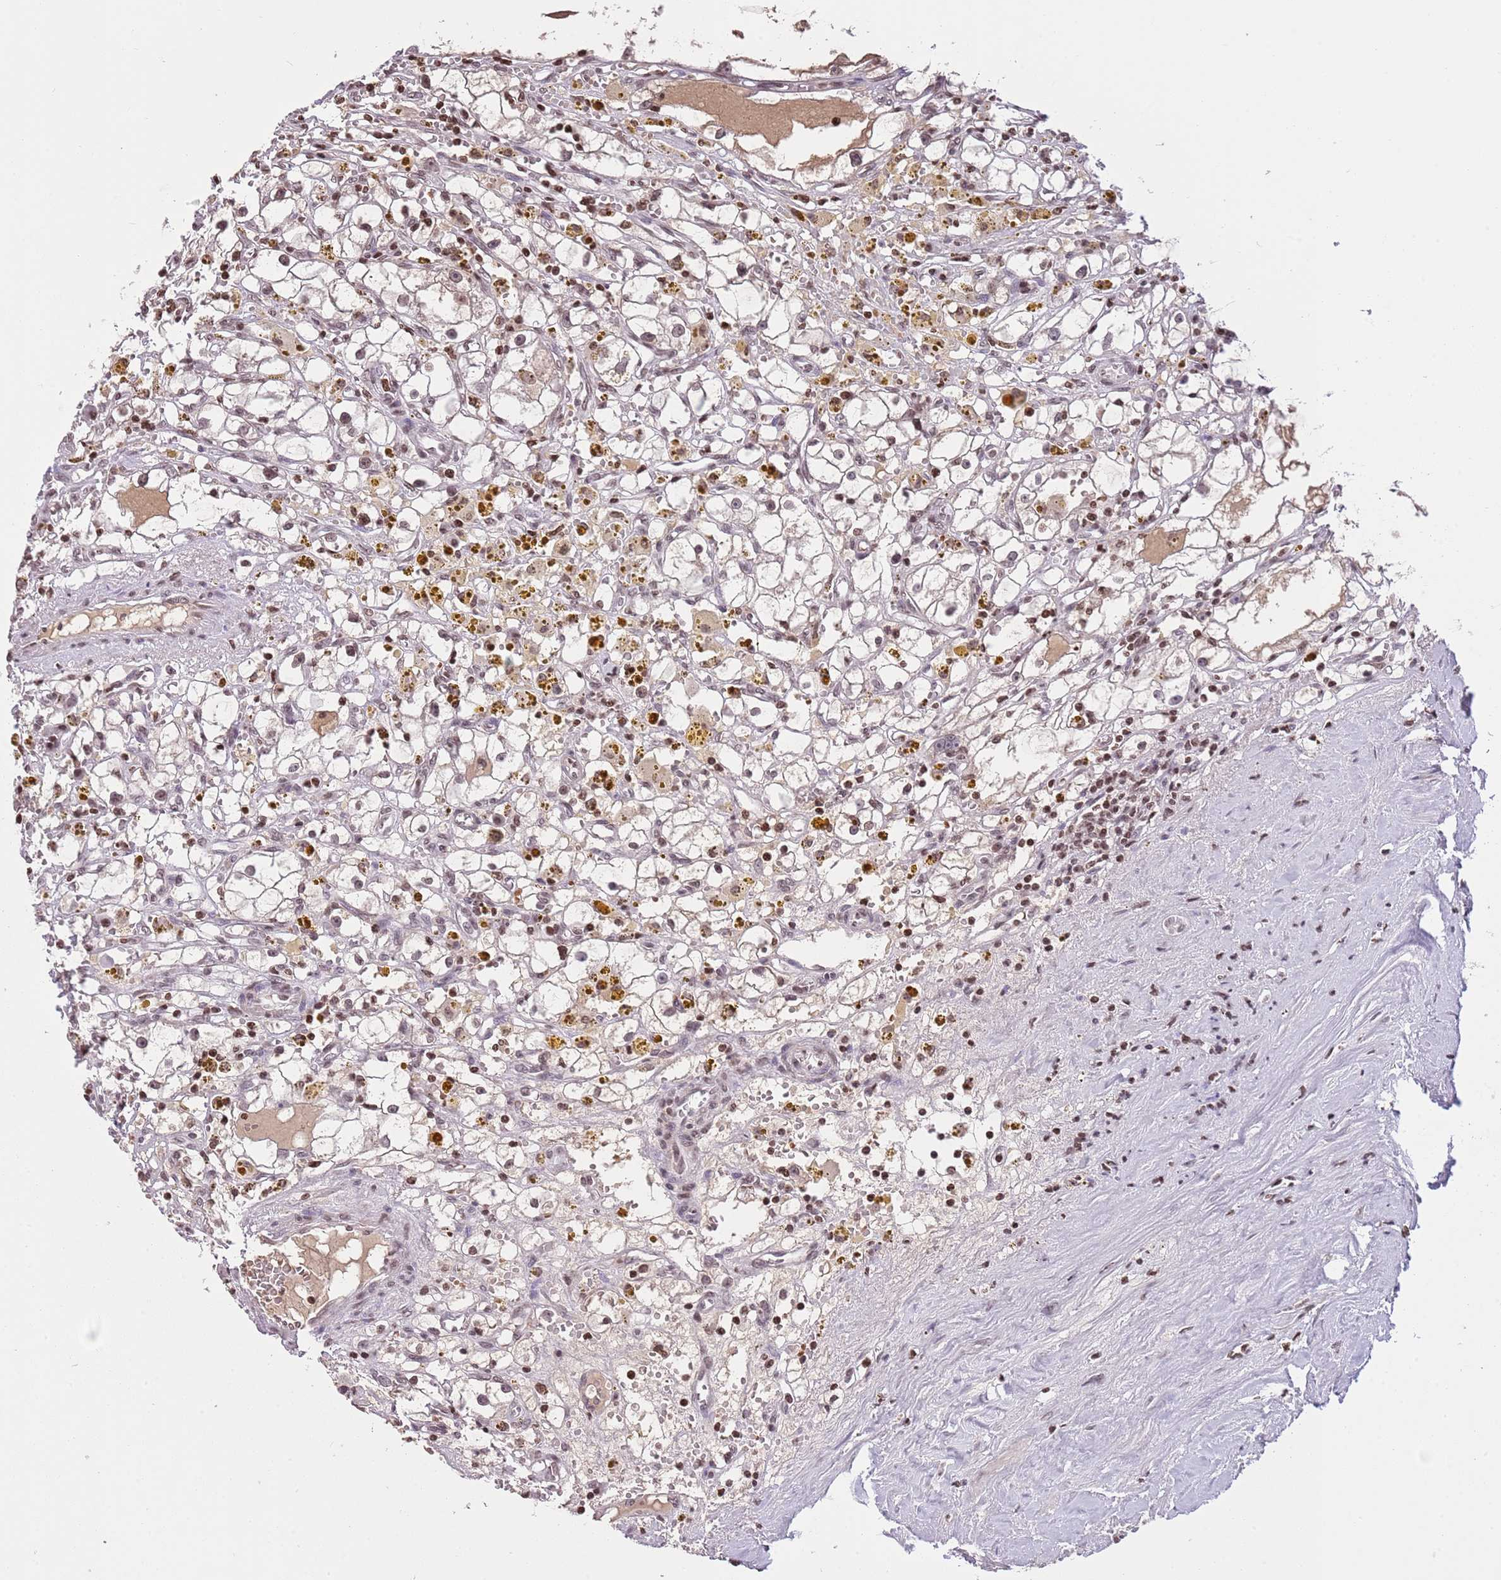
{"staining": {"intensity": "moderate", "quantity": "<25%", "location": "nuclear"}, "tissue": "renal cancer", "cell_type": "Tumor cells", "image_type": "cancer", "snomed": [{"axis": "morphology", "description": "Adenocarcinoma, NOS"}, {"axis": "topography", "description": "Kidney"}], "caption": "Immunohistochemical staining of human renal adenocarcinoma reveals moderate nuclear protein expression in about <25% of tumor cells.", "gene": "KPNA3", "patient": {"sex": "male", "age": 56}}